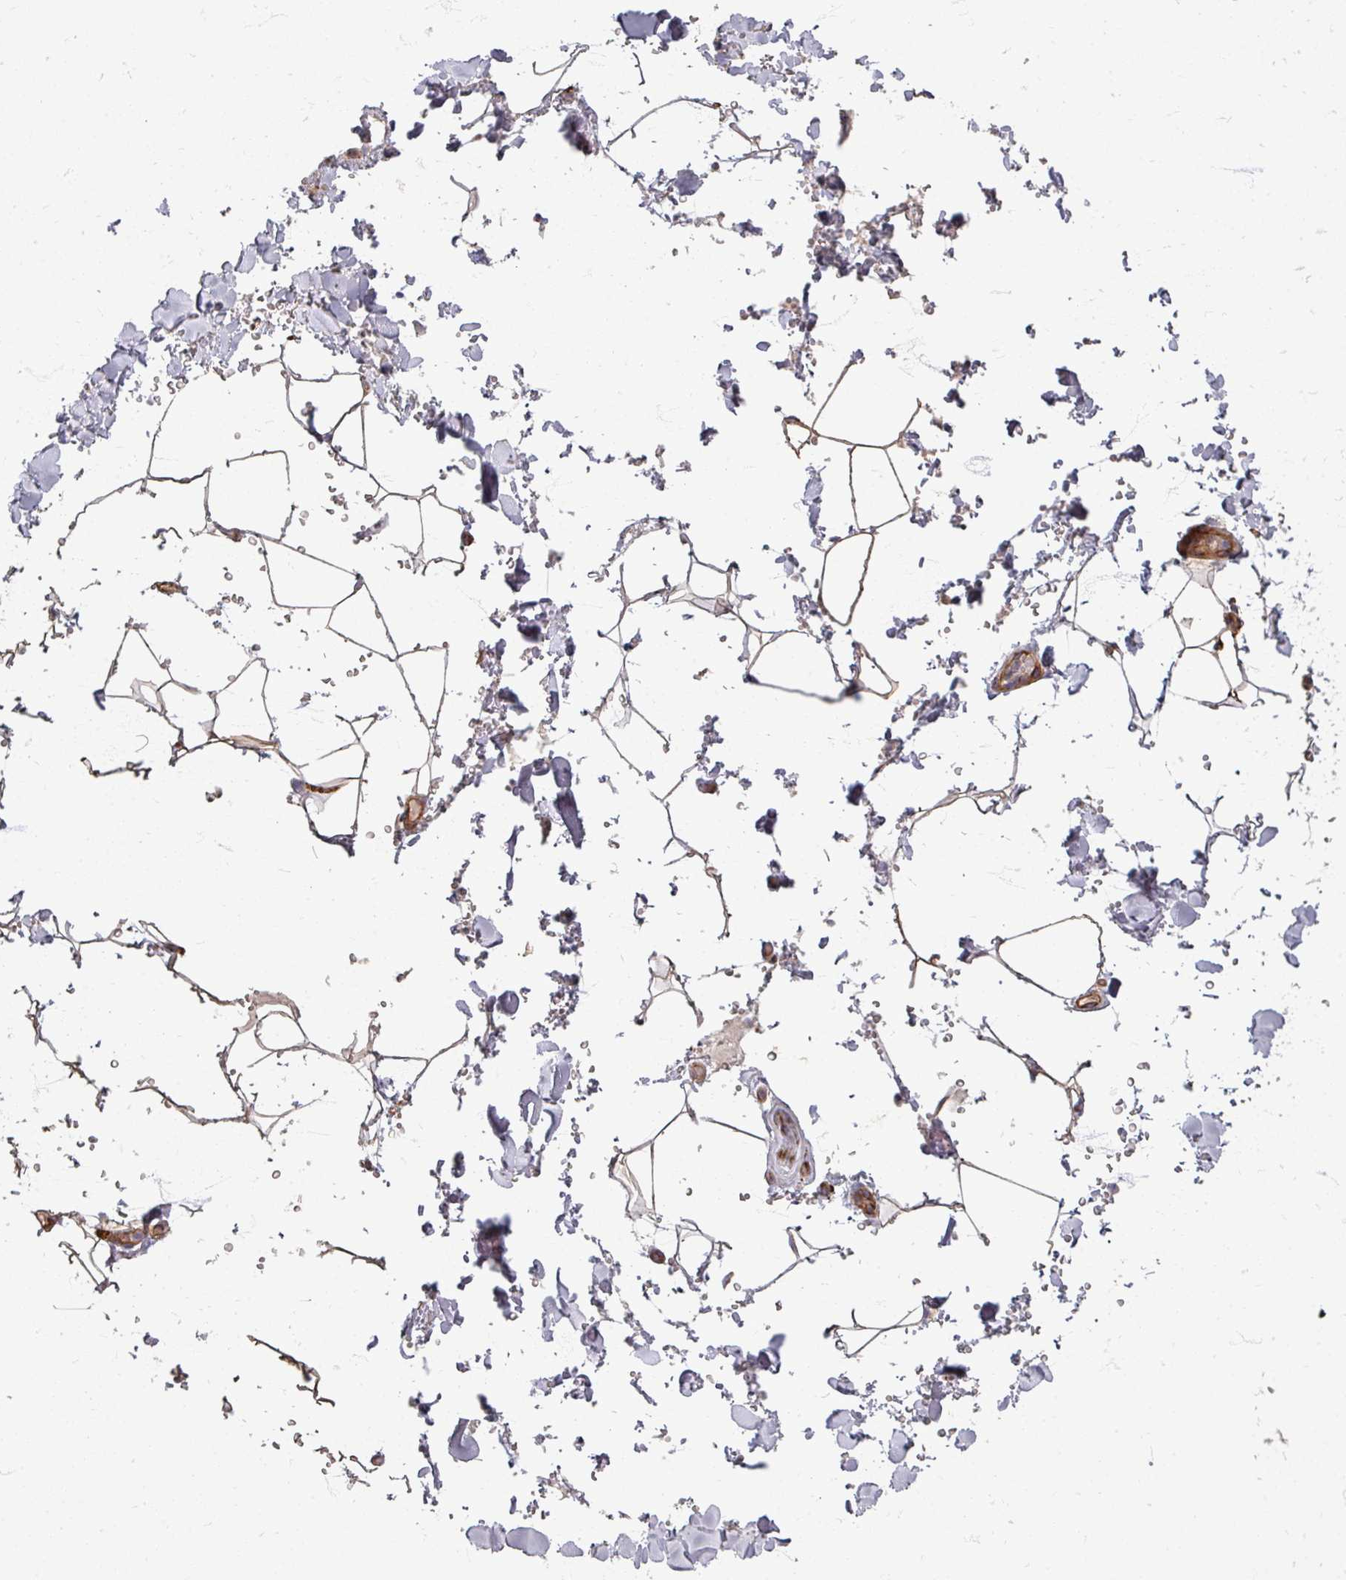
{"staining": {"intensity": "negative", "quantity": "none", "location": "none"}, "tissue": "adipose tissue", "cell_type": "Adipocytes", "image_type": "normal", "snomed": [{"axis": "morphology", "description": "Normal tissue, NOS"}, {"axis": "topography", "description": "Rectum"}, {"axis": "topography", "description": "Peripheral nerve tissue"}], "caption": "A high-resolution image shows immunohistochemistry (IHC) staining of unremarkable adipose tissue, which displays no significant expression in adipocytes. (IHC, brightfield microscopy, high magnification).", "gene": "GABARAPL1", "patient": {"sex": "female", "age": 69}}